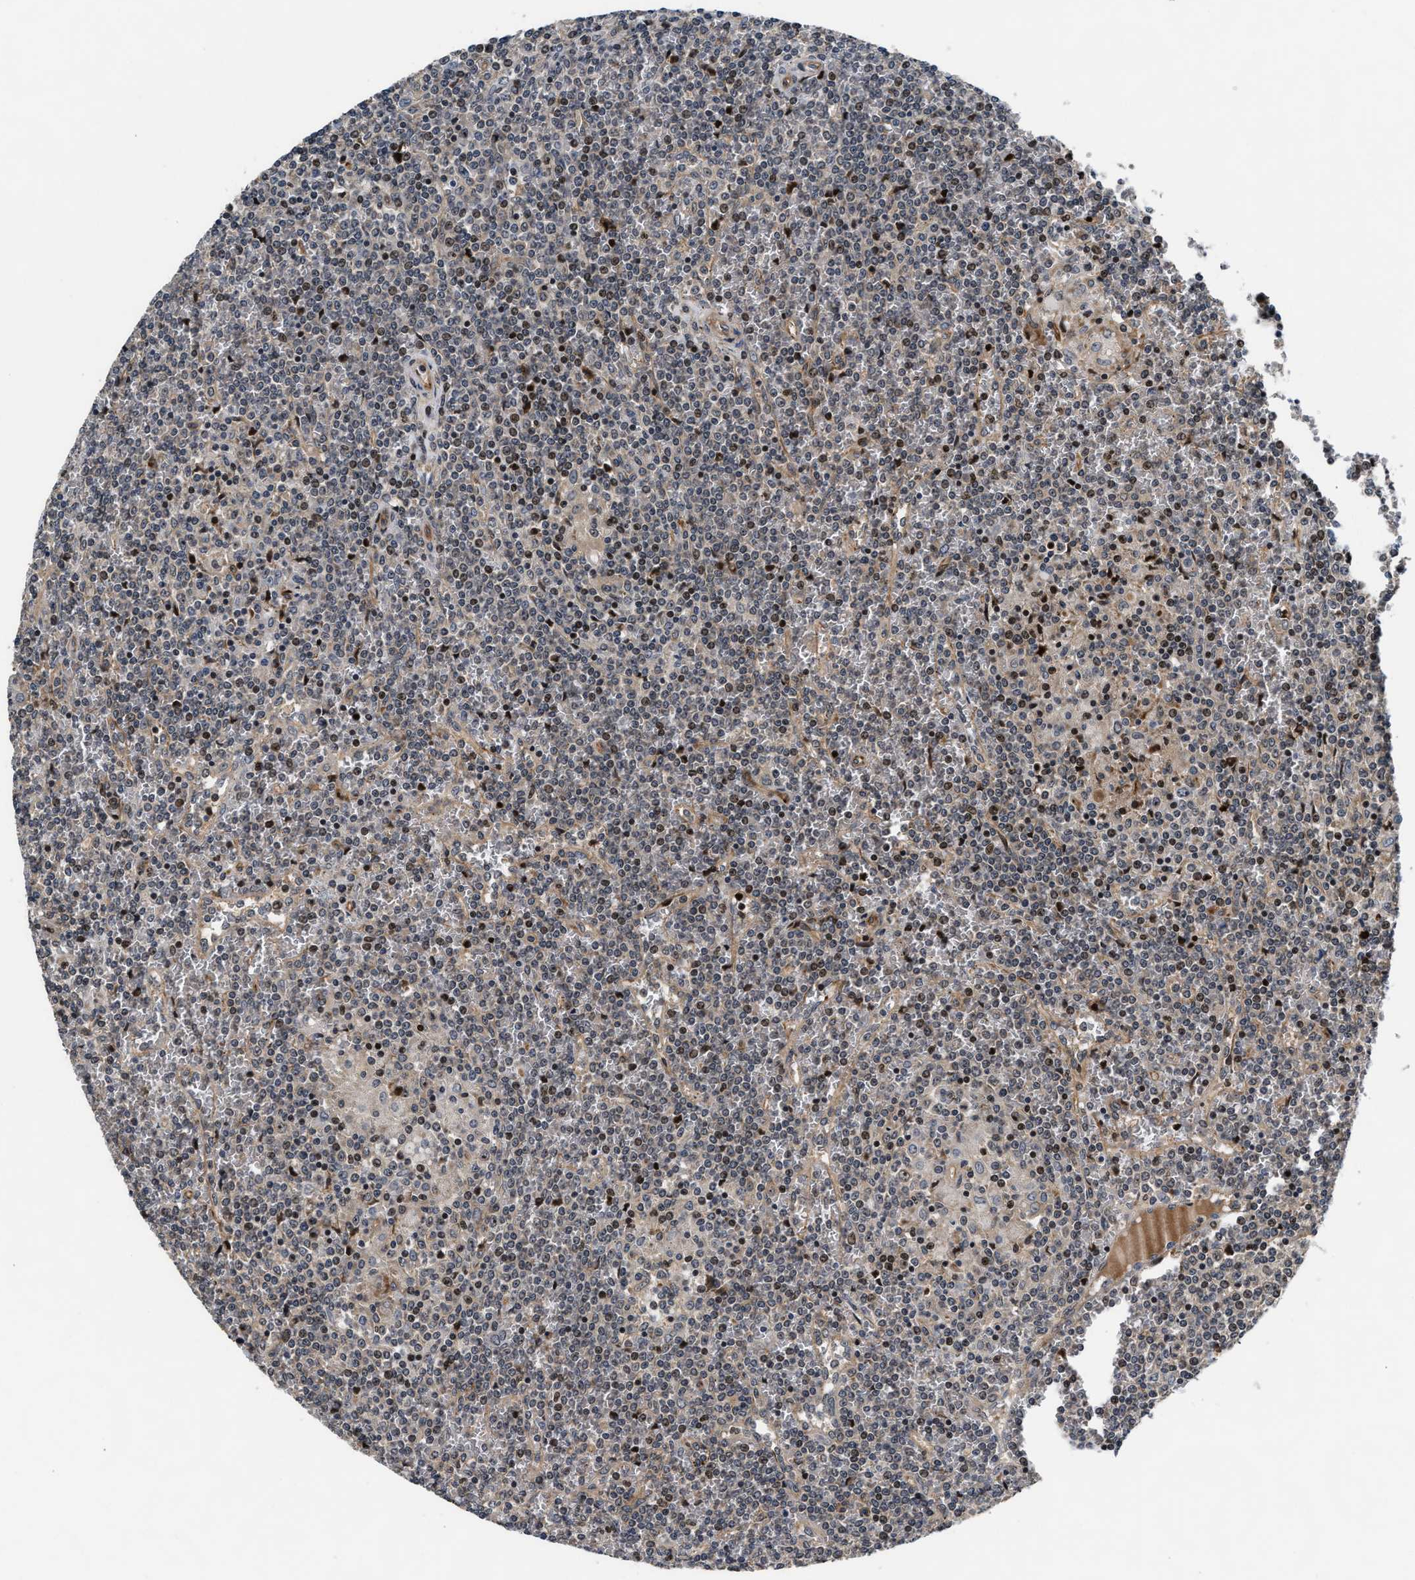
{"staining": {"intensity": "weak", "quantity": "25%-75%", "location": "nuclear"}, "tissue": "lymphoma", "cell_type": "Tumor cells", "image_type": "cancer", "snomed": [{"axis": "morphology", "description": "Malignant lymphoma, non-Hodgkin's type, Low grade"}, {"axis": "topography", "description": "Spleen"}], "caption": "Immunohistochemical staining of low-grade malignant lymphoma, non-Hodgkin's type displays weak nuclear protein staining in approximately 25%-75% of tumor cells.", "gene": "ALDH3A2", "patient": {"sex": "female", "age": 19}}